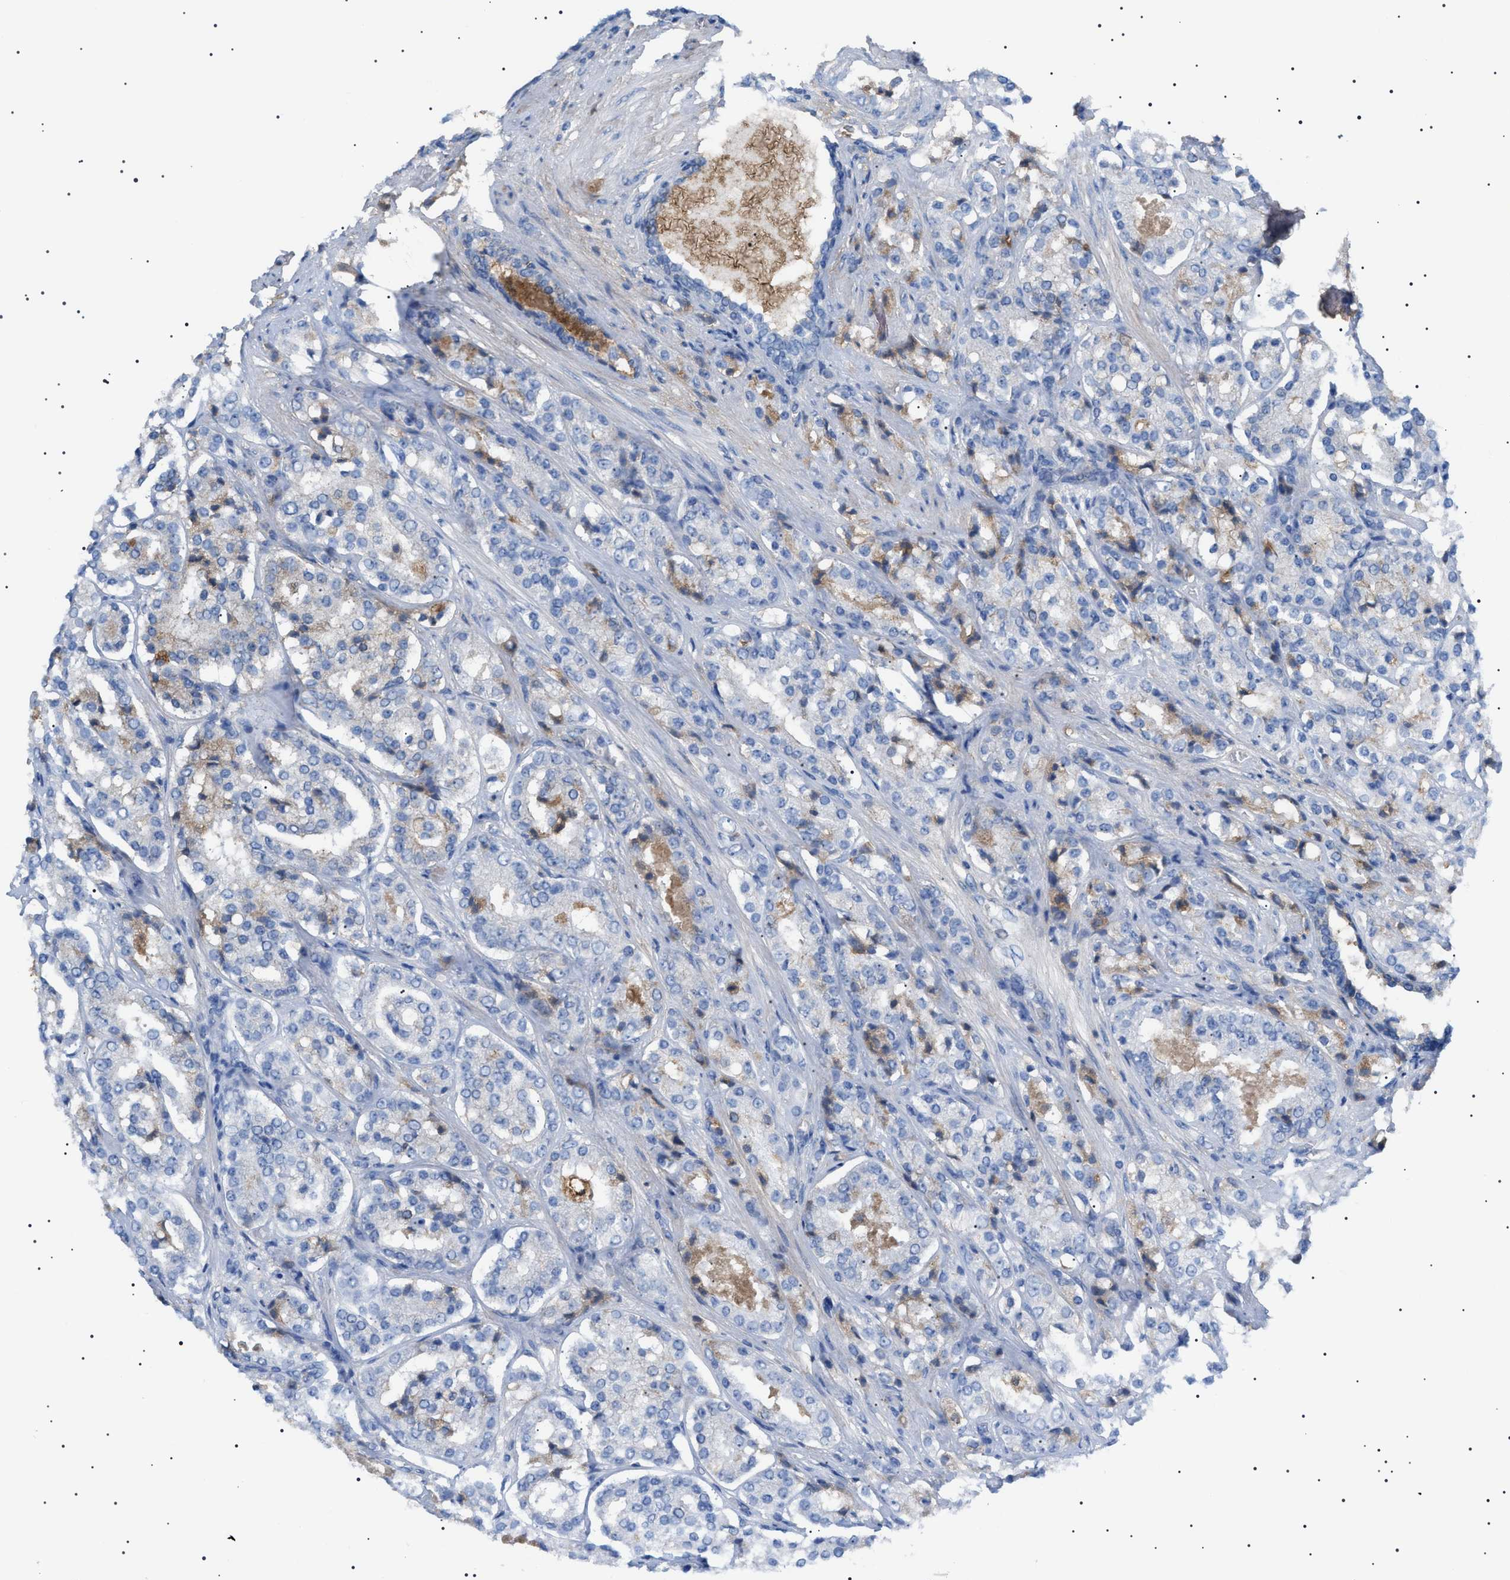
{"staining": {"intensity": "weak", "quantity": "25%-75%", "location": "cytoplasmic/membranous"}, "tissue": "prostate cancer", "cell_type": "Tumor cells", "image_type": "cancer", "snomed": [{"axis": "morphology", "description": "Adenocarcinoma, High grade"}, {"axis": "topography", "description": "Prostate"}], "caption": "Prostate cancer was stained to show a protein in brown. There is low levels of weak cytoplasmic/membranous positivity in approximately 25%-75% of tumor cells. (Stains: DAB (3,3'-diaminobenzidine) in brown, nuclei in blue, Microscopy: brightfield microscopy at high magnification).", "gene": "LPA", "patient": {"sex": "male", "age": 65}}